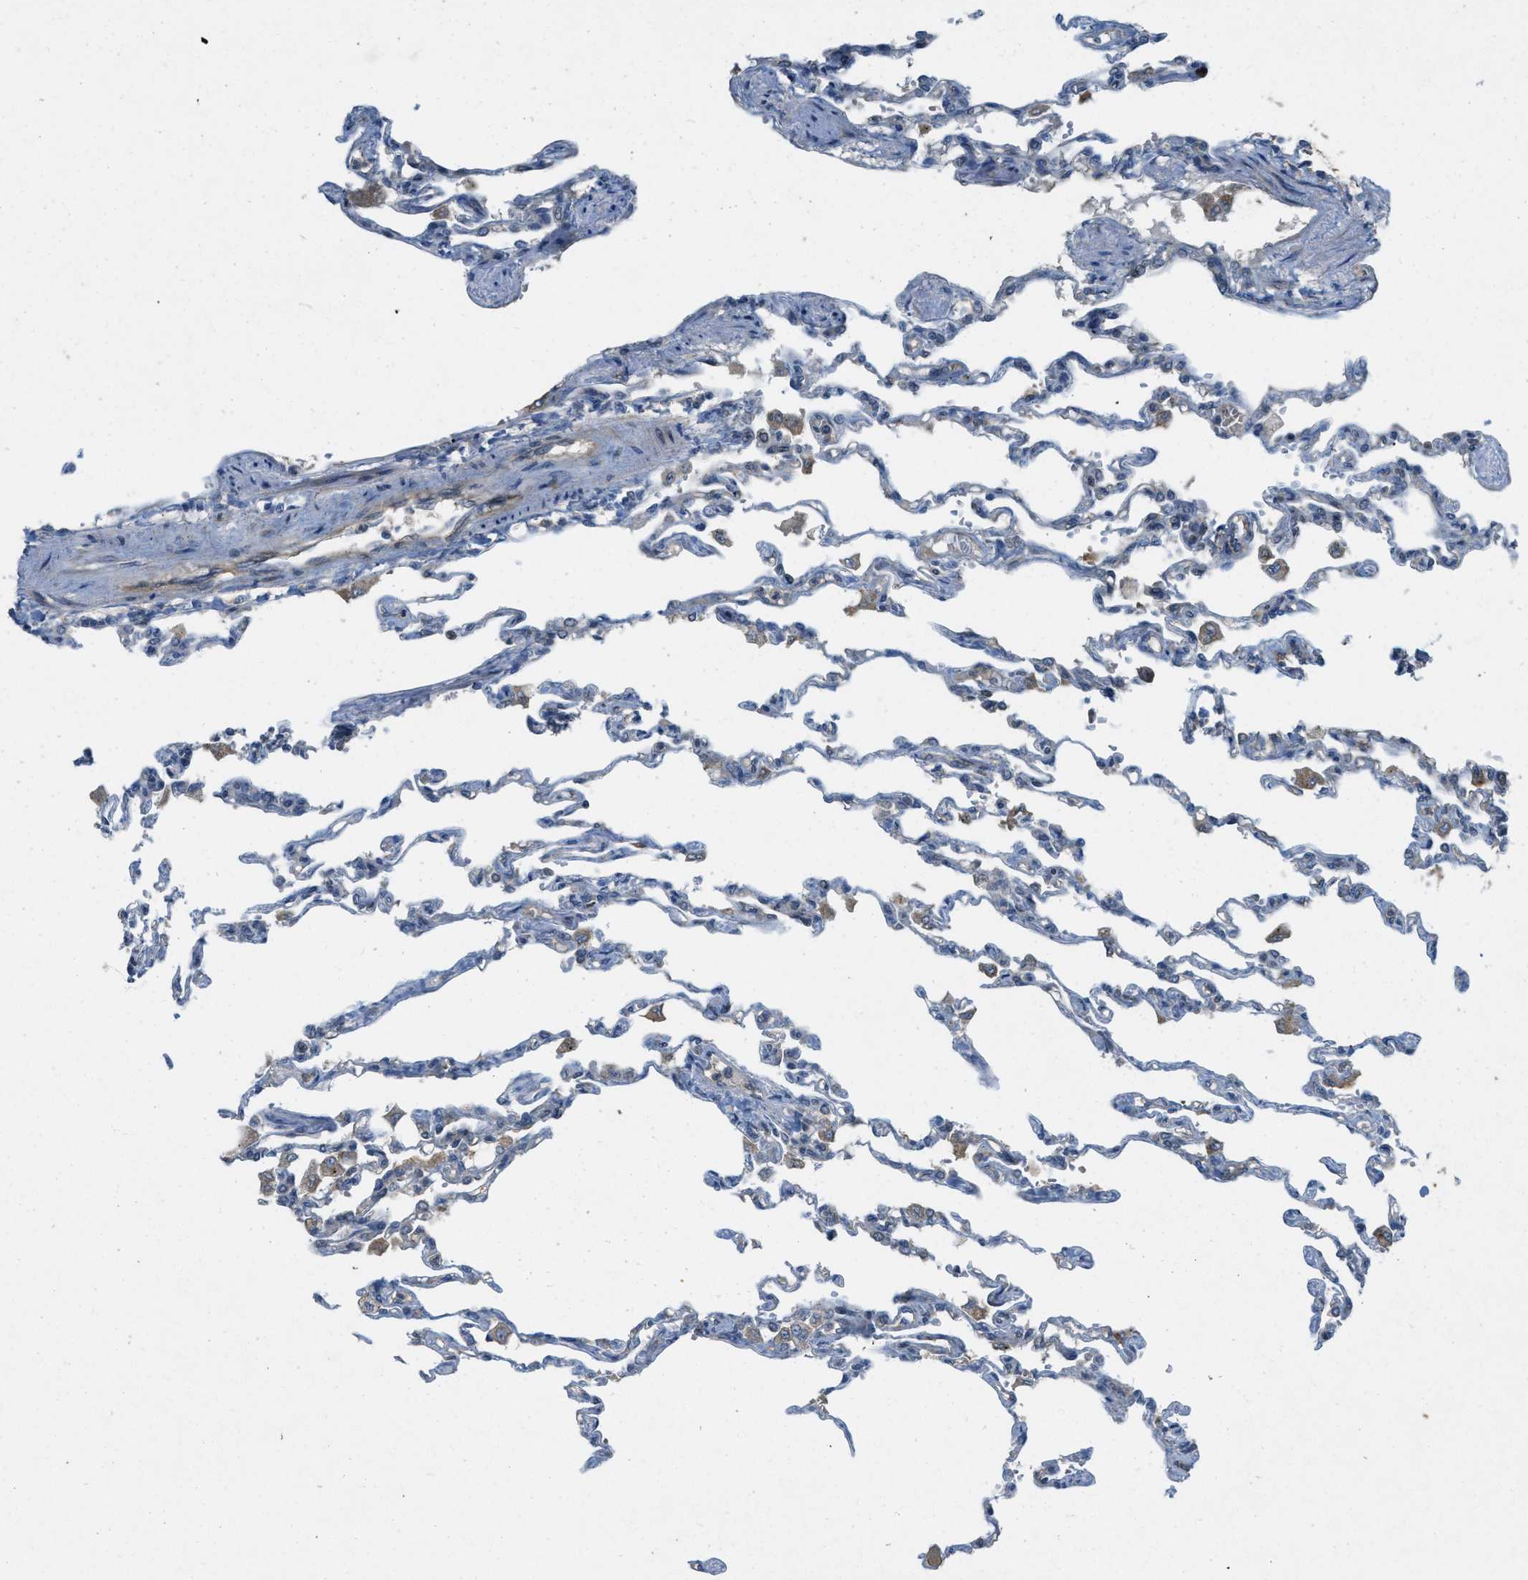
{"staining": {"intensity": "negative", "quantity": "none", "location": "none"}, "tissue": "lung", "cell_type": "Alveolar cells", "image_type": "normal", "snomed": [{"axis": "morphology", "description": "Normal tissue, NOS"}, {"axis": "topography", "description": "Lung"}], "caption": "Immunohistochemistry image of normal lung: lung stained with DAB (3,3'-diaminobenzidine) reveals no significant protein expression in alveolar cells. The staining is performed using DAB (3,3'-diaminobenzidine) brown chromogen with nuclei counter-stained in using hematoxylin.", "gene": "ADCY6", "patient": {"sex": "male", "age": 21}}